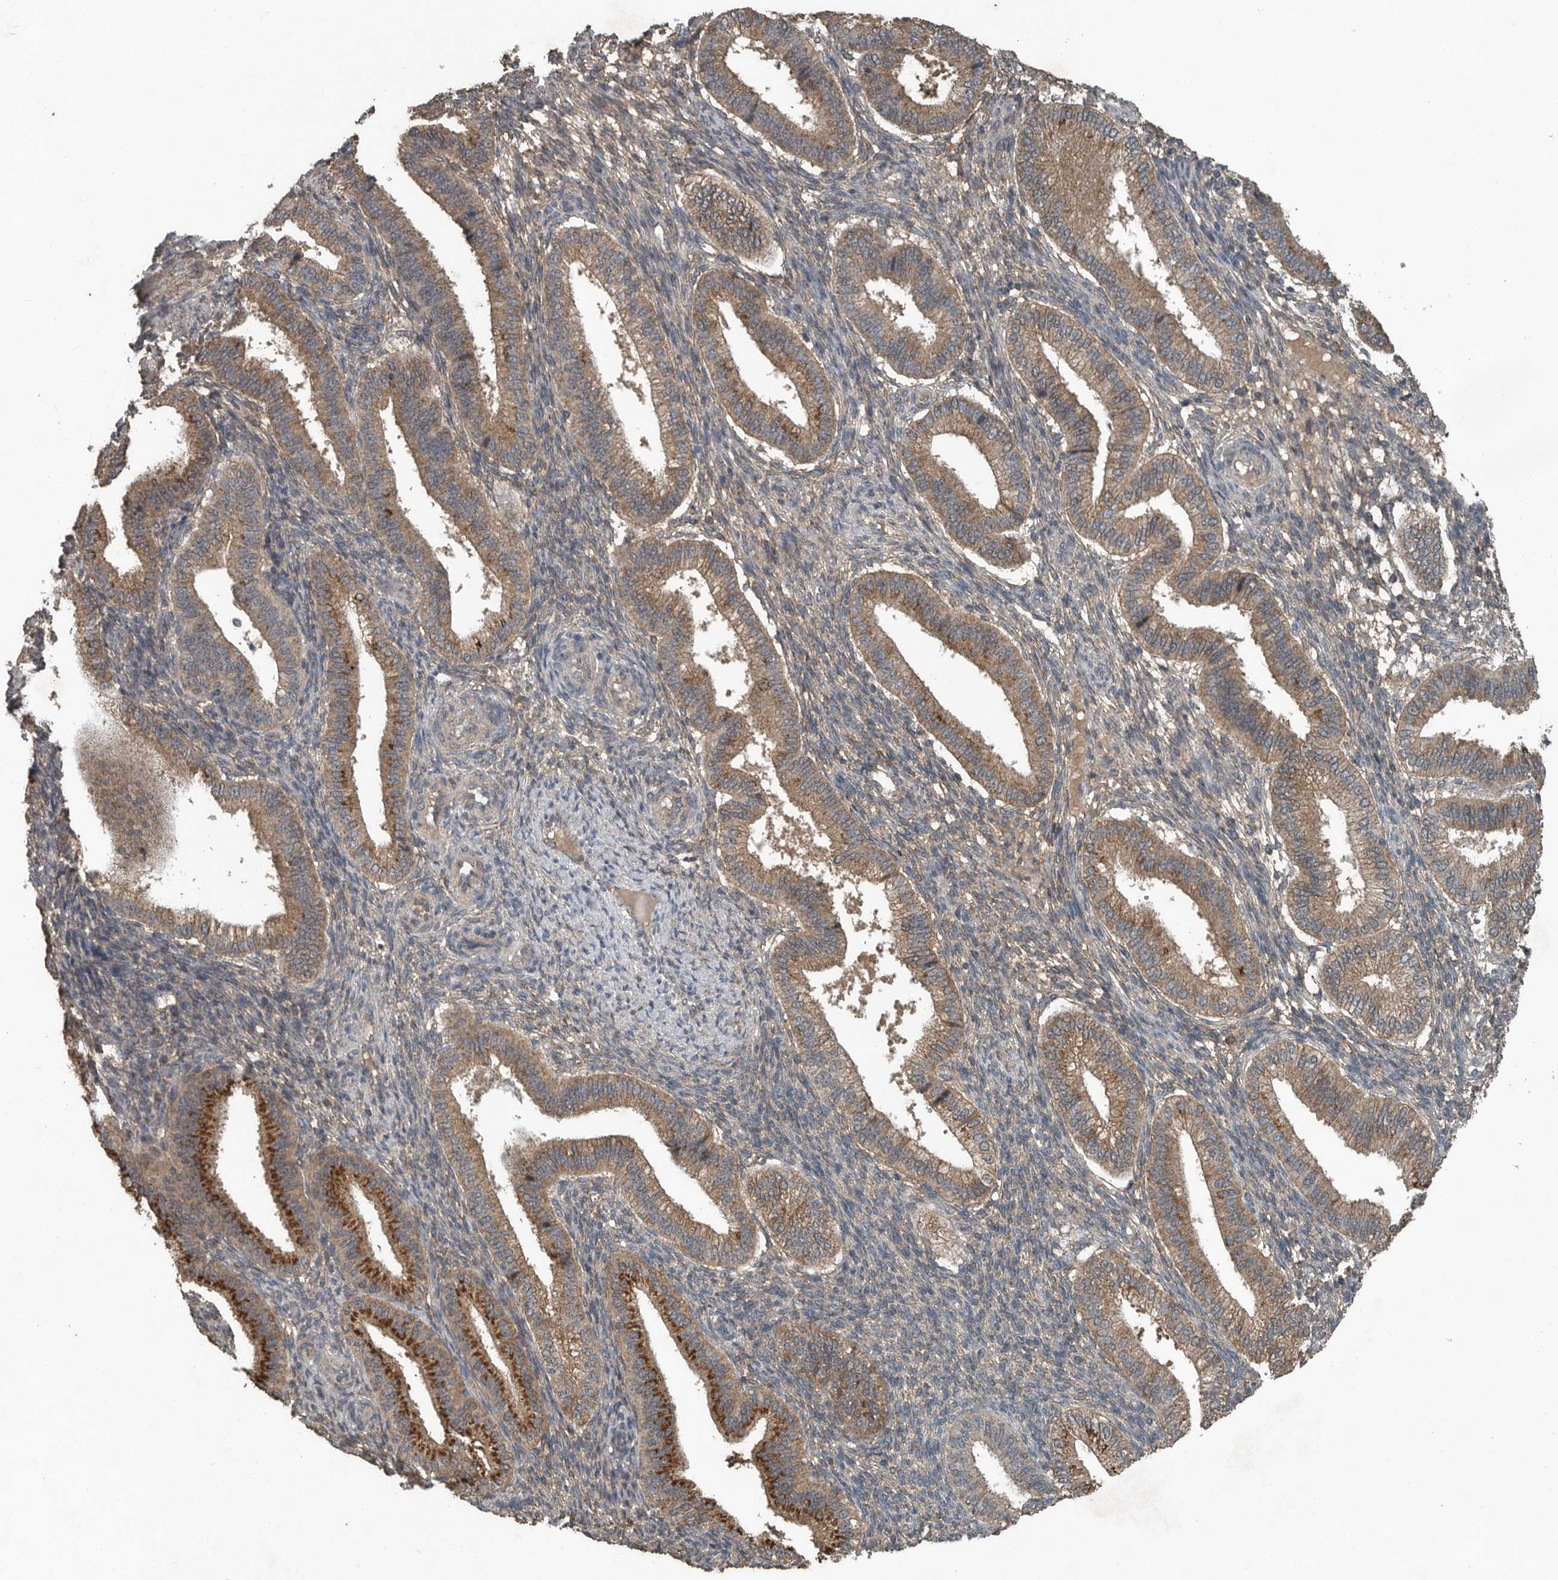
{"staining": {"intensity": "weak", "quantity": "<25%", "location": "cytoplasmic/membranous"}, "tissue": "endometrium", "cell_type": "Cells in endometrial stroma", "image_type": "normal", "snomed": [{"axis": "morphology", "description": "Normal tissue, NOS"}, {"axis": "topography", "description": "Endometrium"}], "caption": "The IHC photomicrograph has no significant positivity in cells in endometrial stroma of endometrium.", "gene": "IL6ST", "patient": {"sex": "female", "age": 39}}